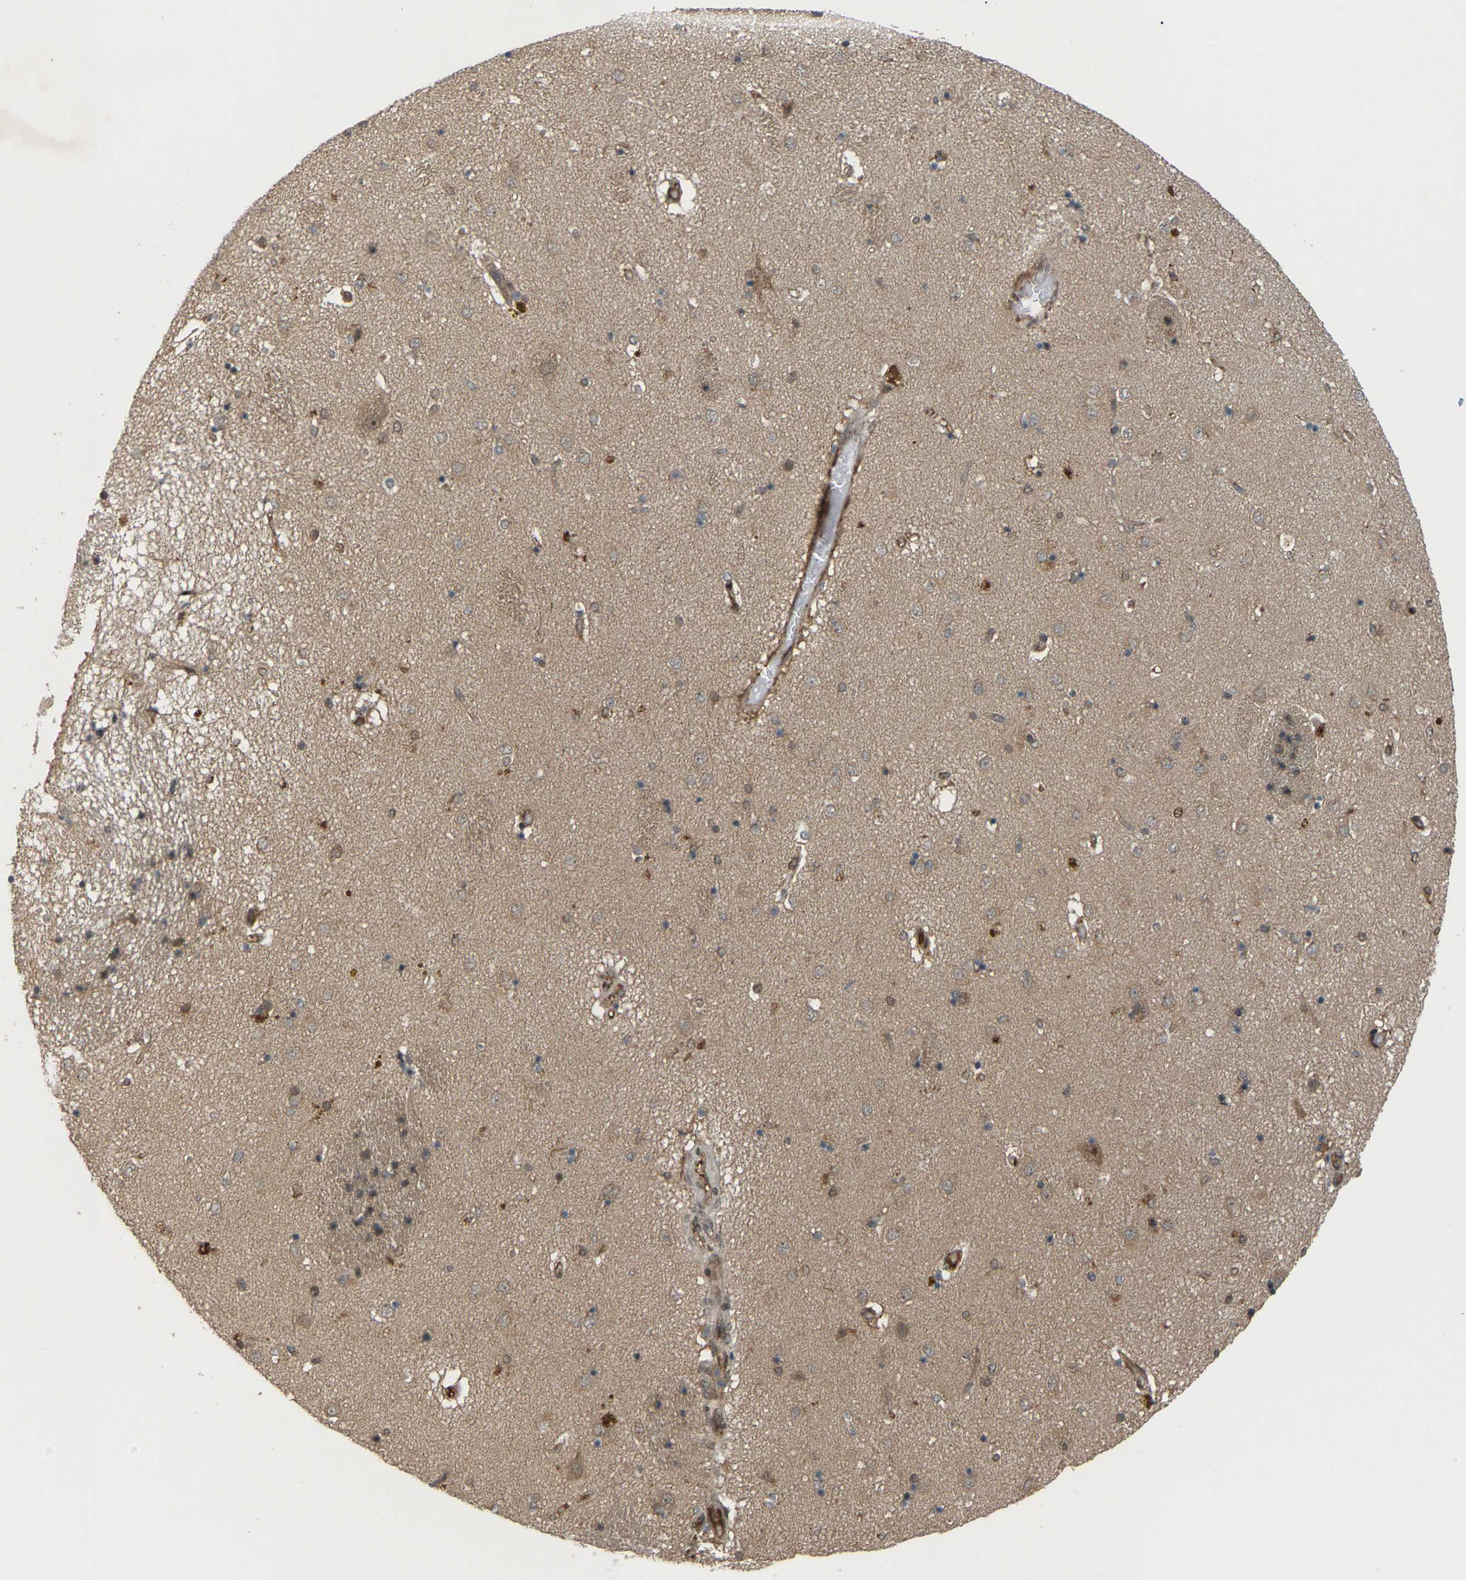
{"staining": {"intensity": "weak", "quantity": "25%-75%", "location": "cytoplasmic/membranous"}, "tissue": "caudate", "cell_type": "Glial cells", "image_type": "normal", "snomed": [{"axis": "morphology", "description": "Normal tissue, NOS"}, {"axis": "topography", "description": "Lateral ventricle wall"}], "caption": "This image exhibits IHC staining of benign caudate, with low weak cytoplasmic/membranous staining in approximately 25%-75% of glial cells.", "gene": "CROT", "patient": {"sex": "male", "age": 70}}